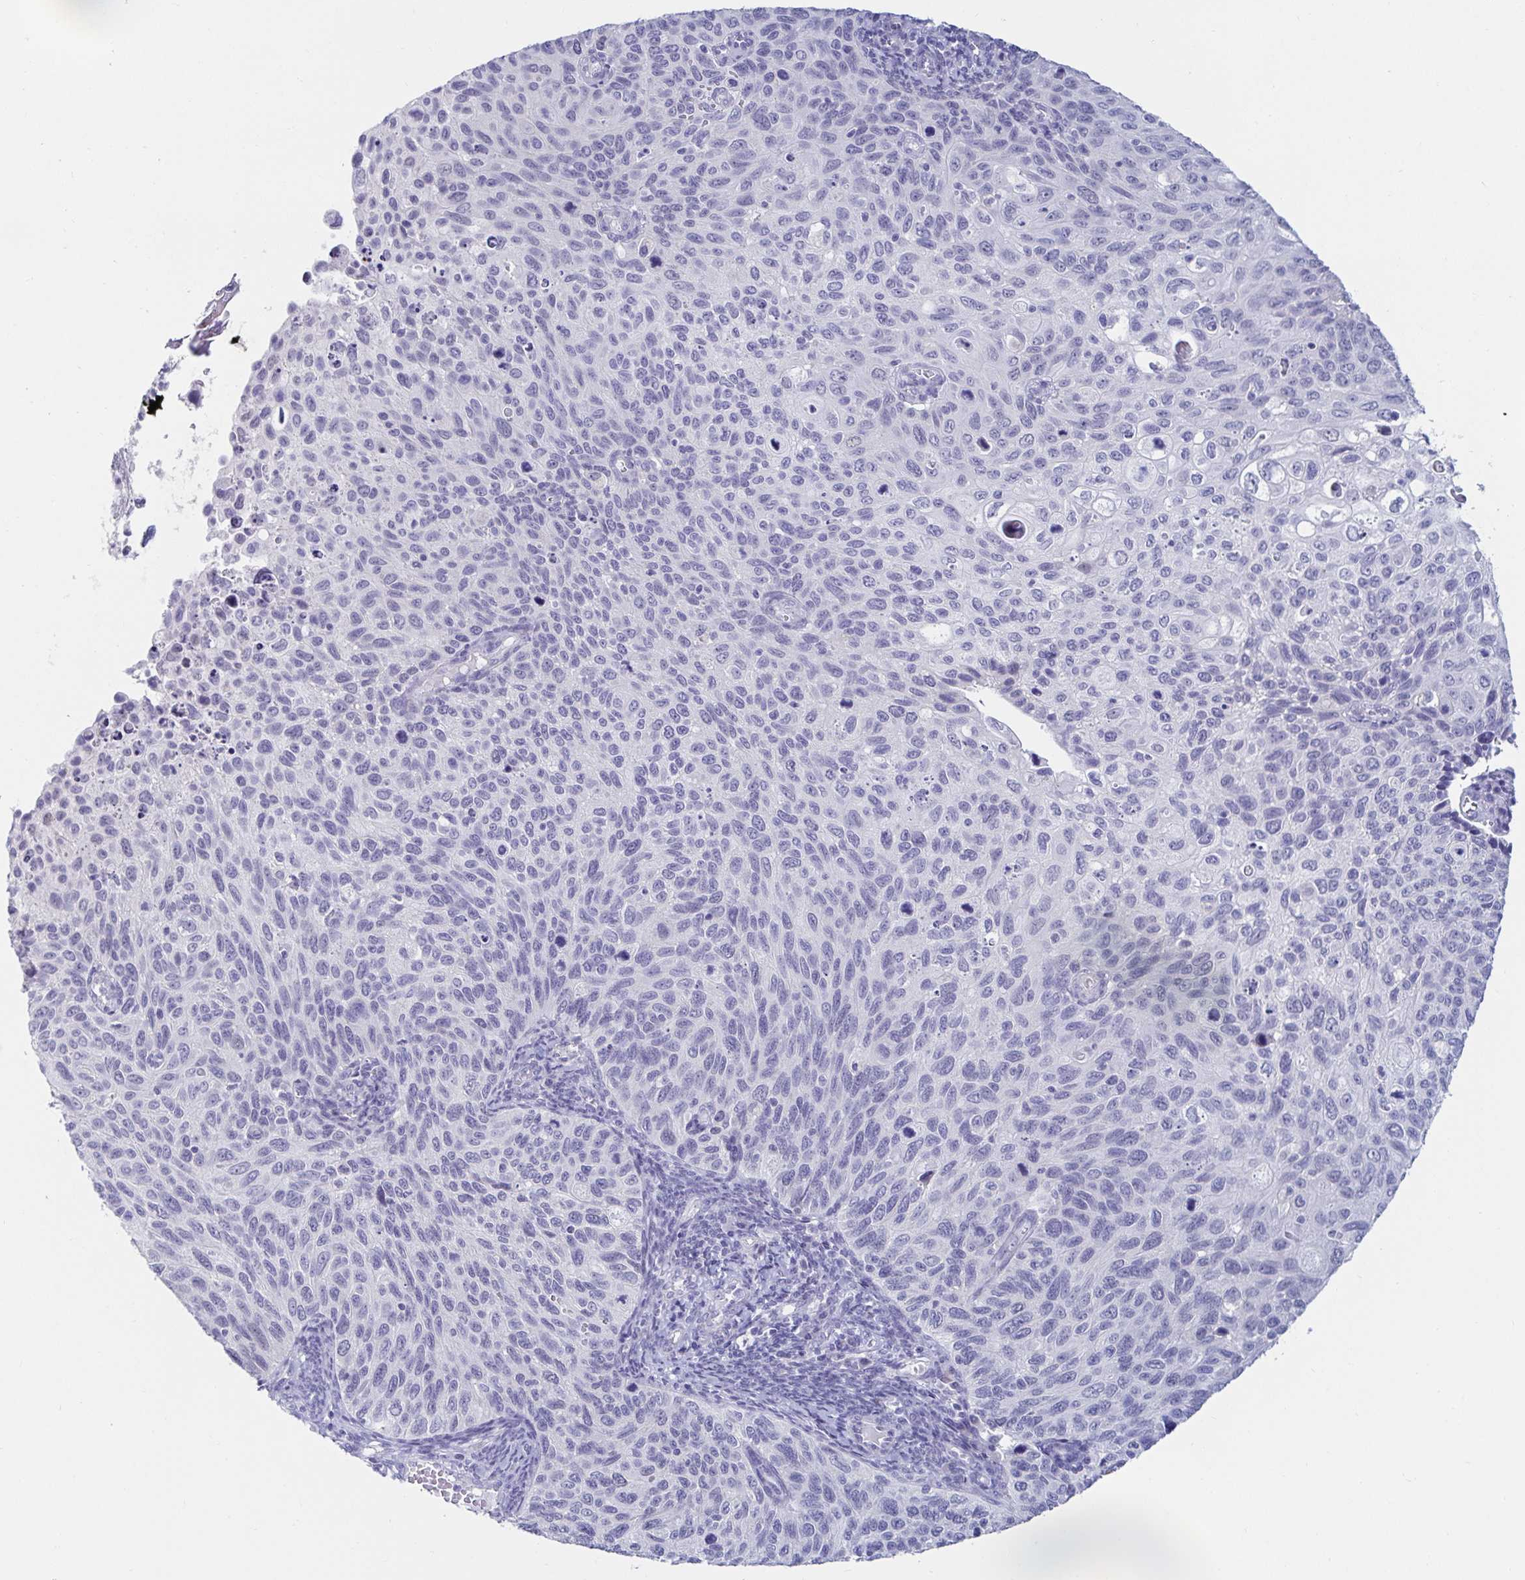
{"staining": {"intensity": "negative", "quantity": "none", "location": "none"}, "tissue": "cervical cancer", "cell_type": "Tumor cells", "image_type": "cancer", "snomed": [{"axis": "morphology", "description": "Squamous cell carcinoma, NOS"}, {"axis": "topography", "description": "Cervix"}], "caption": "Tumor cells show no significant positivity in cervical cancer (squamous cell carcinoma). Nuclei are stained in blue.", "gene": "OR10K1", "patient": {"sex": "female", "age": 70}}